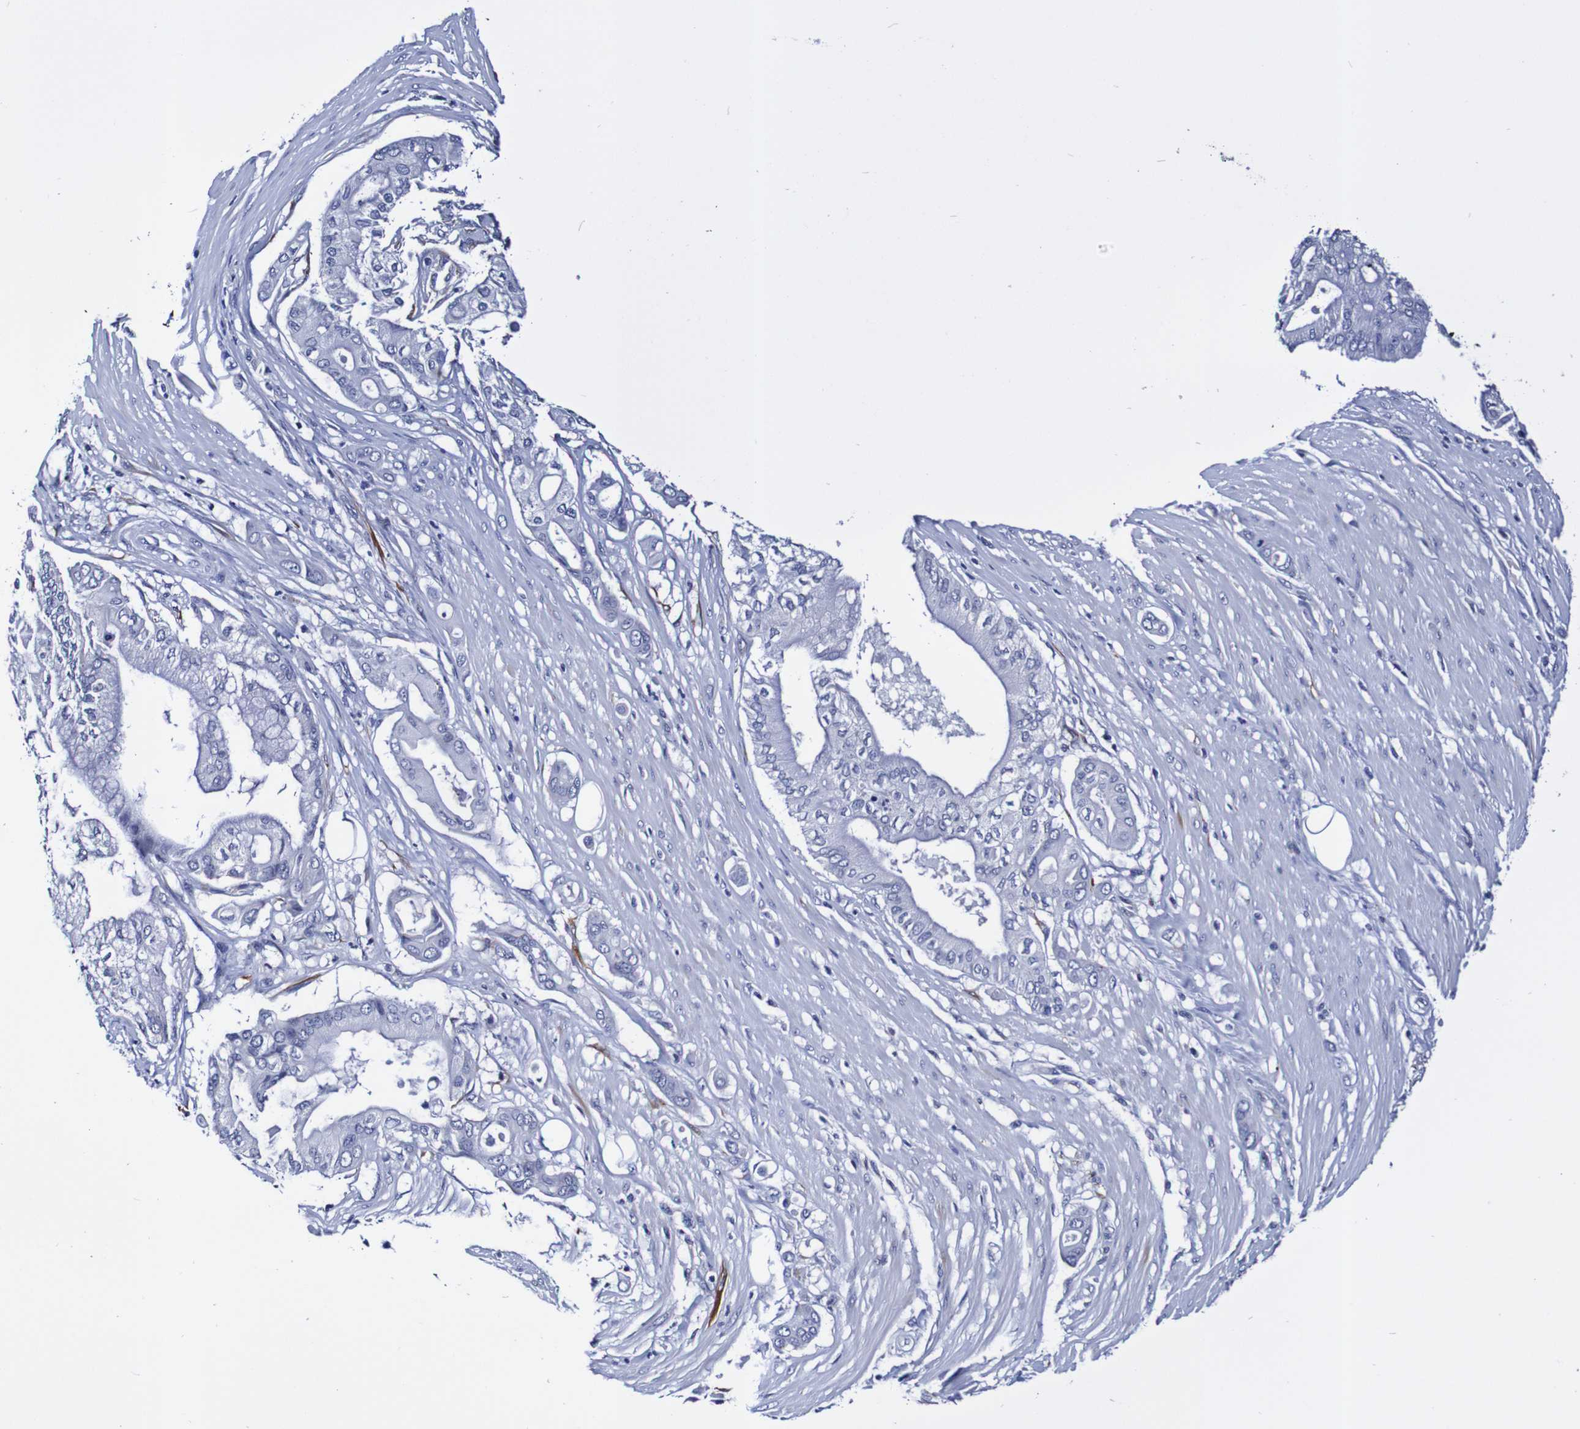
{"staining": {"intensity": "negative", "quantity": "none", "location": "none"}, "tissue": "pancreatic cancer", "cell_type": "Tumor cells", "image_type": "cancer", "snomed": [{"axis": "morphology", "description": "Adenocarcinoma, NOS"}, {"axis": "morphology", "description": "Adenocarcinoma, metastatic, NOS"}, {"axis": "topography", "description": "Lymph node"}, {"axis": "topography", "description": "Pancreas"}, {"axis": "topography", "description": "Duodenum"}], "caption": "This is a photomicrograph of immunohistochemistry staining of adenocarcinoma (pancreatic), which shows no expression in tumor cells.", "gene": "SEZ6", "patient": {"sex": "female", "age": 64}}